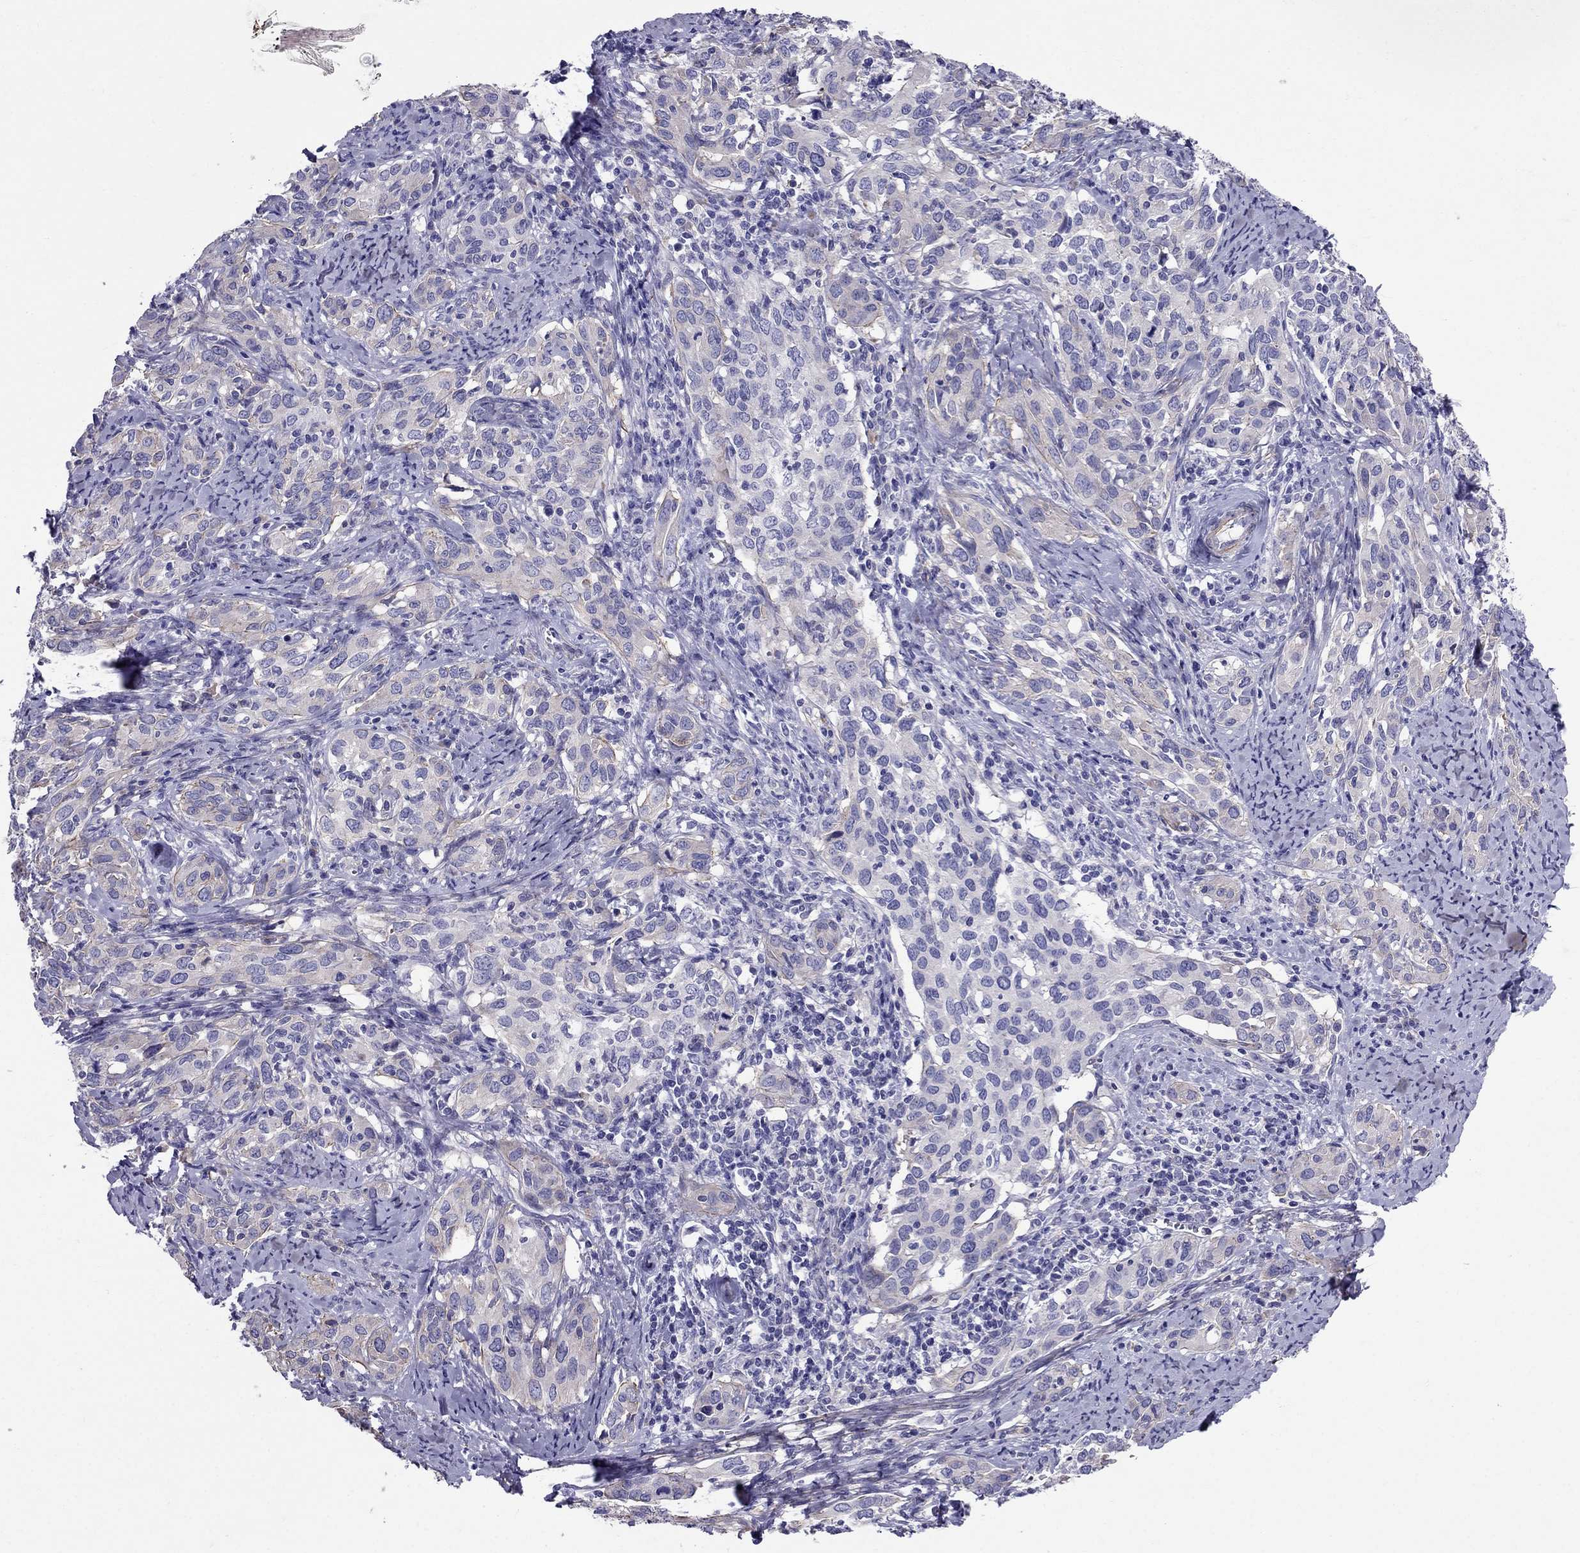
{"staining": {"intensity": "weak", "quantity": "25%-75%", "location": "cytoplasmic/membranous"}, "tissue": "cervical cancer", "cell_type": "Tumor cells", "image_type": "cancer", "snomed": [{"axis": "morphology", "description": "Squamous cell carcinoma, NOS"}, {"axis": "topography", "description": "Cervix"}], "caption": "Immunohistochemistry image of cervical squamous cell carcinoma stained for a protein (brown), which demonstrates low levels of weak cytoplasmic/membranous staining in about 25%-75% of tumor cells.", "gene": "GPR50", "patient": {"sex": "female", "age": 51}}